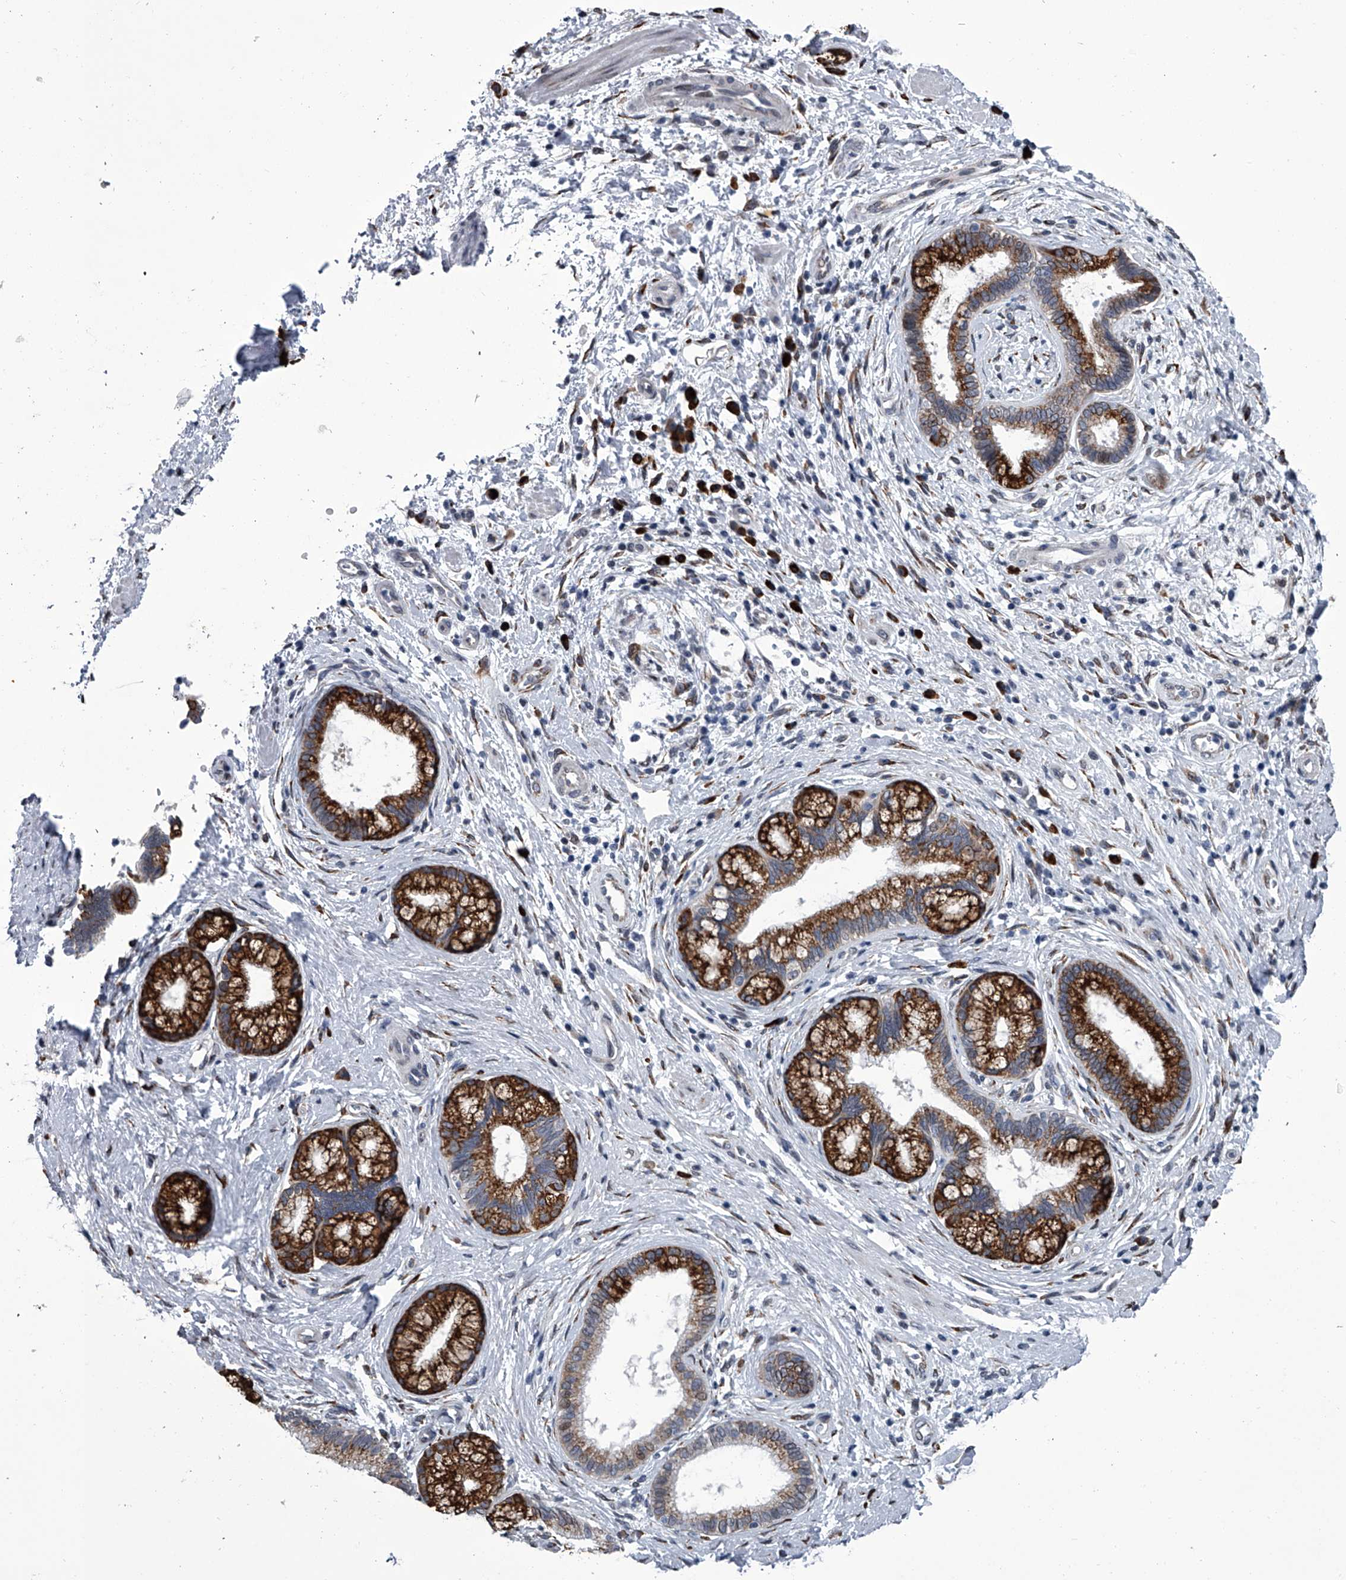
{"staining": {"intensity": "strong", "quantity": "25%-75%", "location": "cytoplasmic/membranous"}, "tissue": "pancreatic cancer", "cell_type": "Tumor cells", "image_type": "cancer", "snomed": [{"axis": "morphology", "description": "Adenocarcinoma, NOS"}, {"axis": "topography", "description": "Pancreas"}], "caption": "Immunohistochemical staining of pancreatic adenocarcinoma exhibits high levels of strong cytoplasmic/membranous positivity in approximately 25%-75% of tumor cells. (Brightfield microscopy of DAB IHC at high magnification).", "gene": "PPP2R5D", "patient": {"sex": "female", "age": 73}}